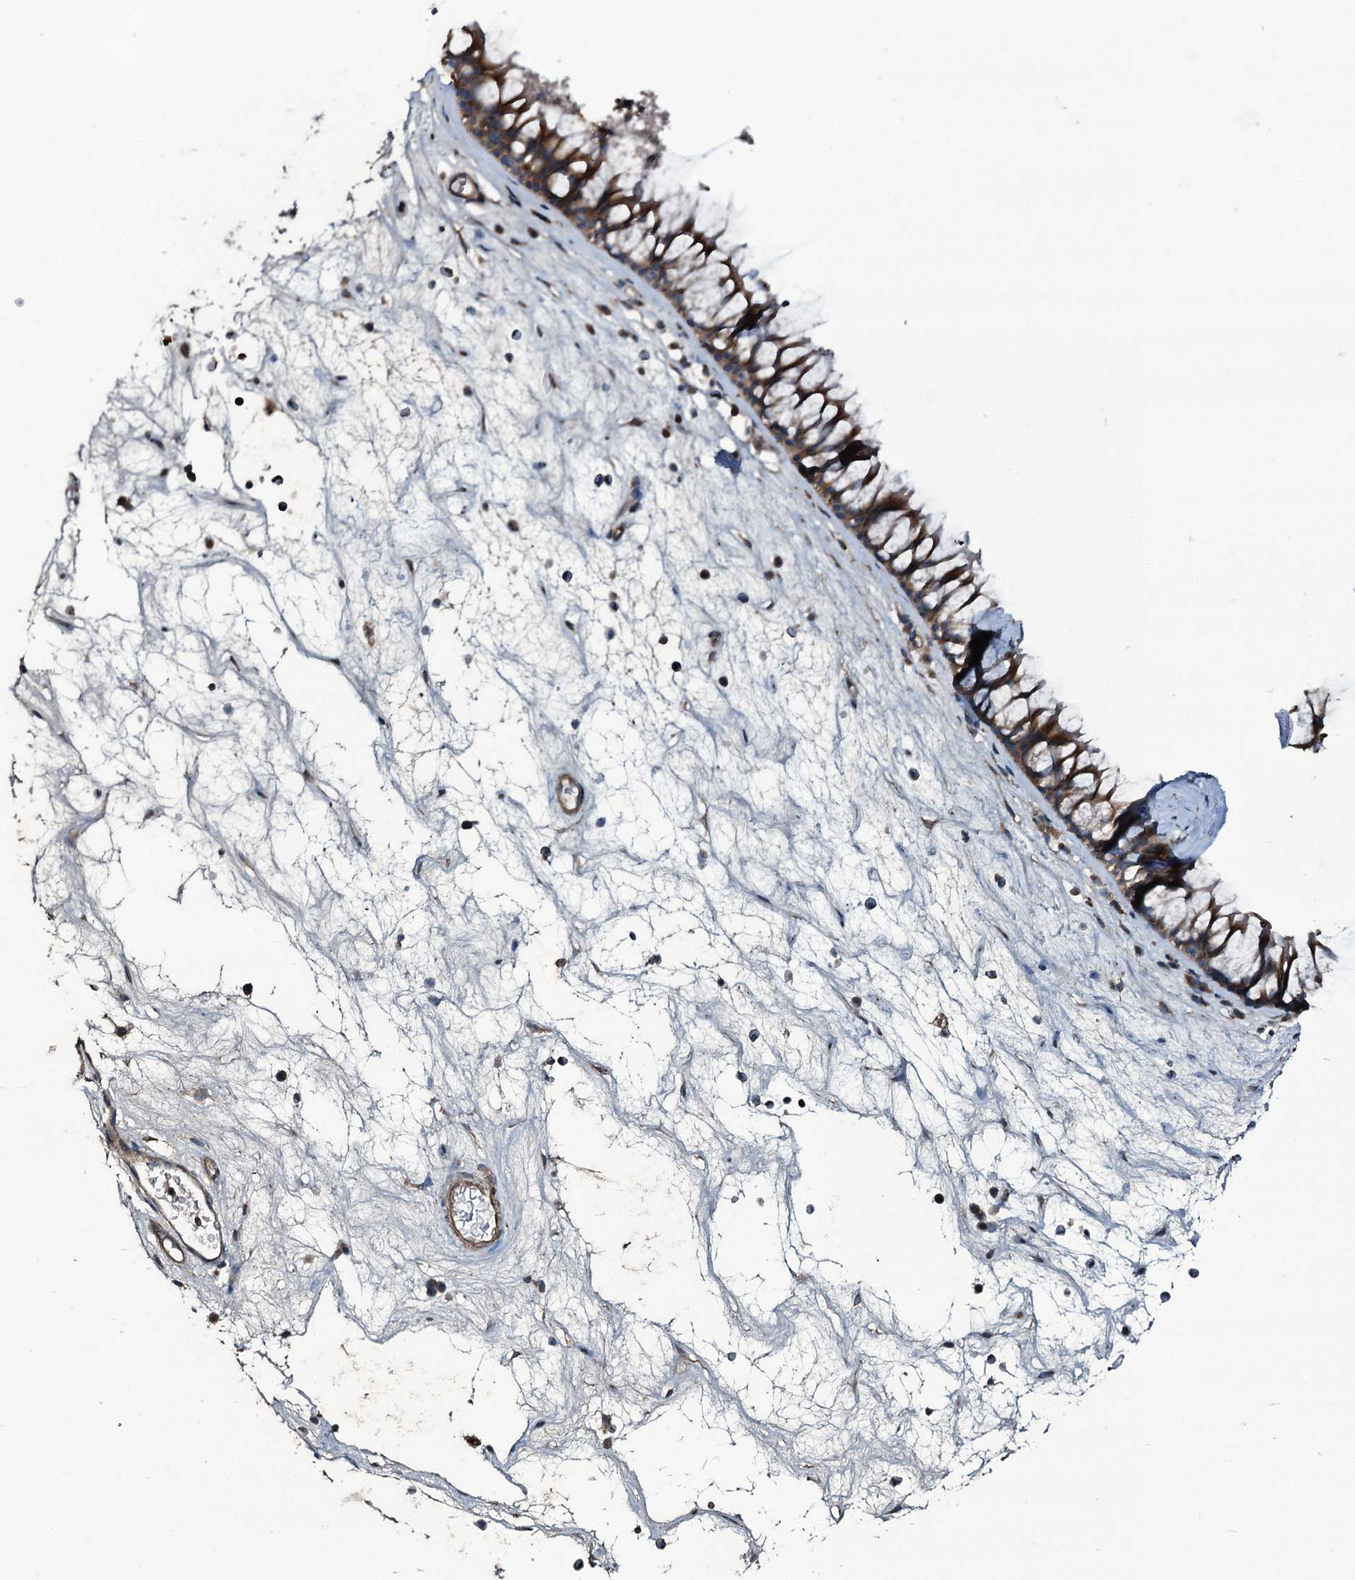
{"staining": {"intensity": "moderate", "quantity": ">75%", "location": "cytoplasmic/membranous"}, "tissue": "nasopharynx", "cell_type": "Respiratory epithelial cells", "image_type": "normal", "snomed": [{"axis": "morphology", "description": "Normal tissue, NOS"}, {"axis": "morphology", "description": "Inflammation, NOS"}, {"axis": "morphology", "description": "Malignant melanoma, Metastatic site"}, {"axis": "topography", "description": "Nasopharynx"}], "caption": "Moderate cytoplasmic/membranous protein positivity is identified in approximately >75% of respiratory epithelial cells in nasopharynx. (brown staining indicates protein expression, while blue staining denotes nuclei).", "gene": "WIPF3", "patient": {"sex": "male", "age": 70}}